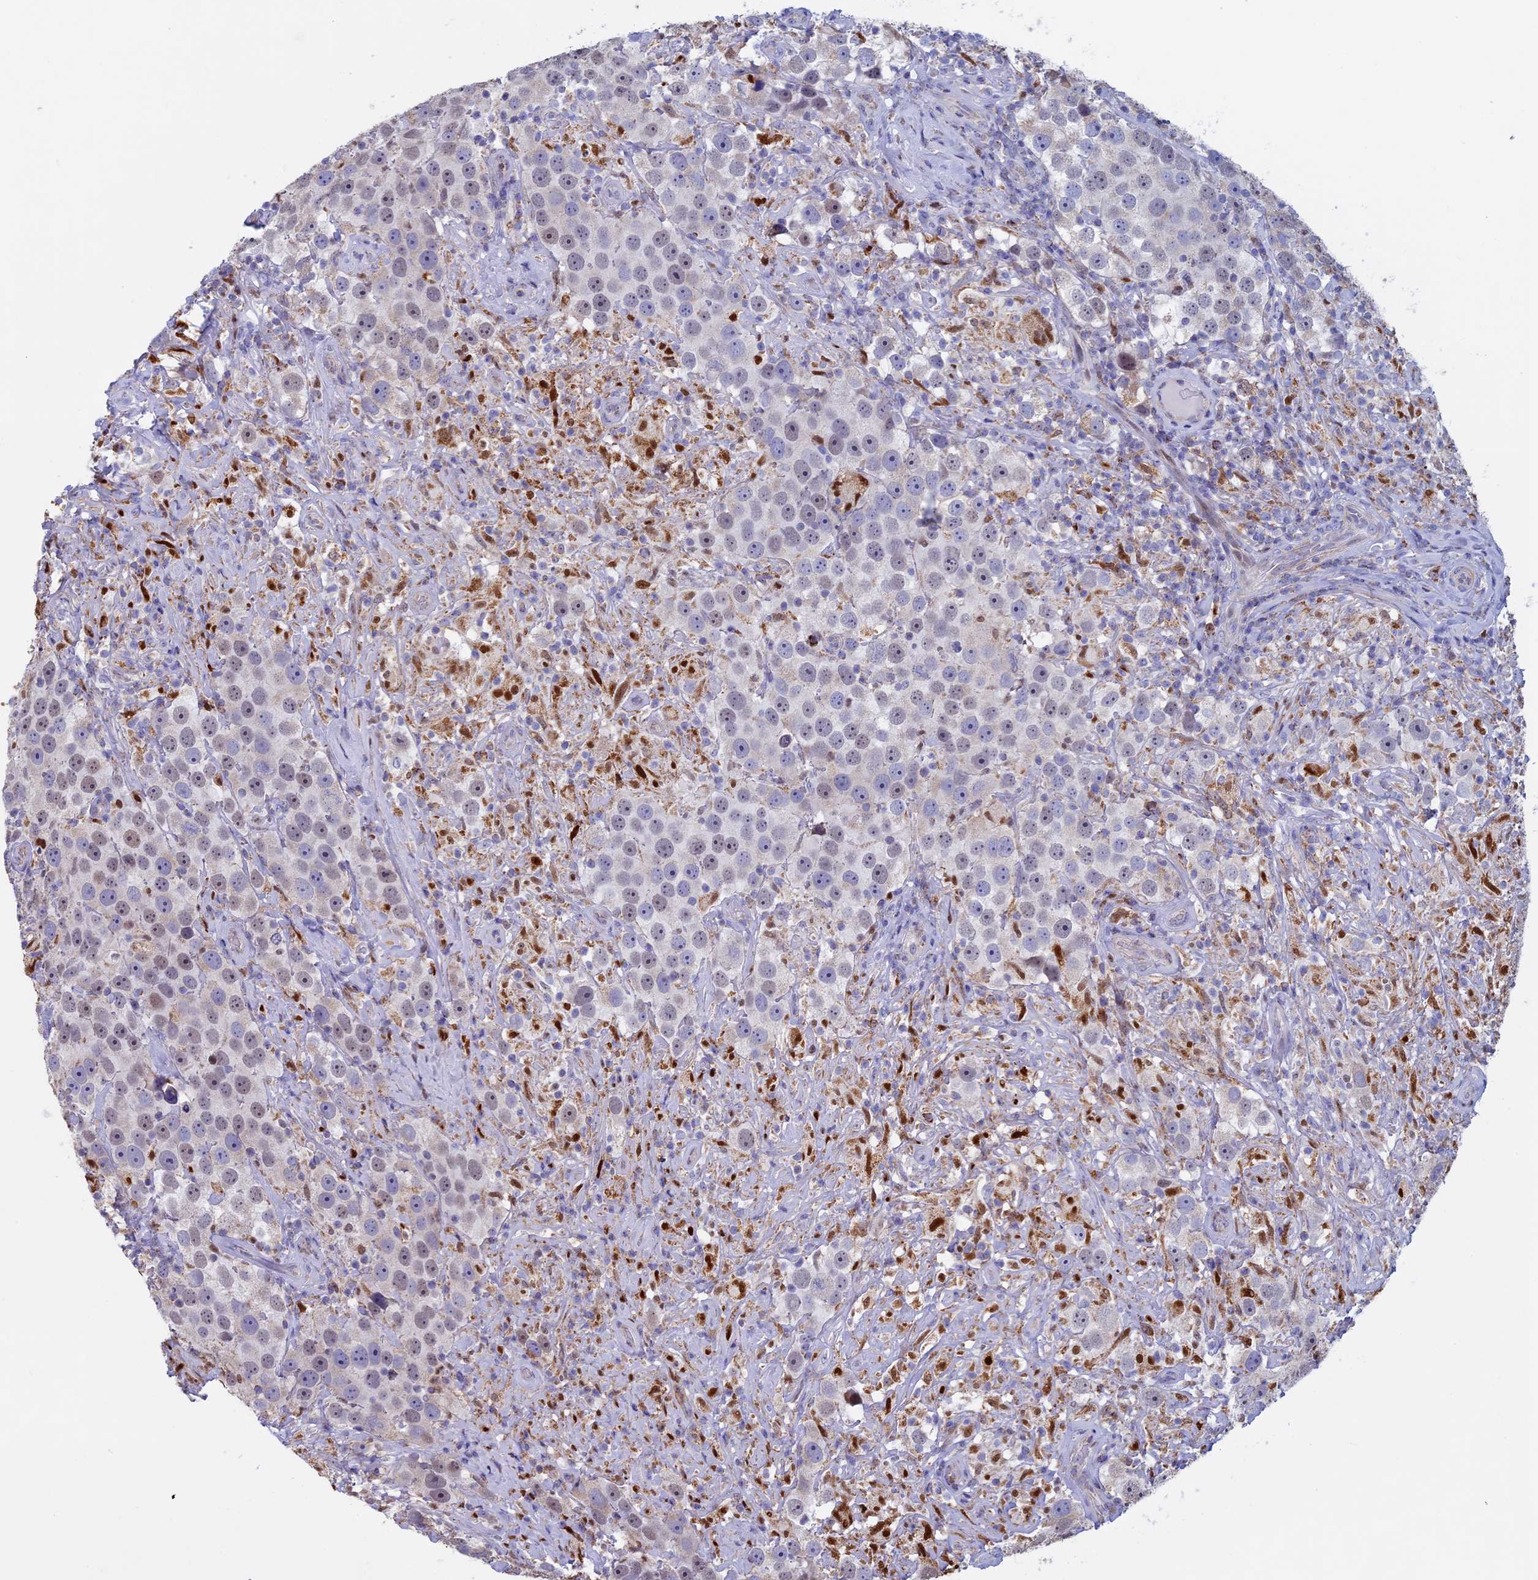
{"staining": {"intensity": "weak", "quantity": "<25%", "location": "nuclear"}, "tissue": "testis cancer", "cell_type": "Tumor cells", "image_type": "cancer", "snomed": [{"axis": "morphology", "description": "Seminoma, NOS"}, {"axis": "topography", "description": "Testis"}], "caption": "This is an IHC photomicrograph of seminoma (testis). There is no staining in tumor cells.", "gene": "ACSS1", "patient": {"sex": "male", "age": 49}}